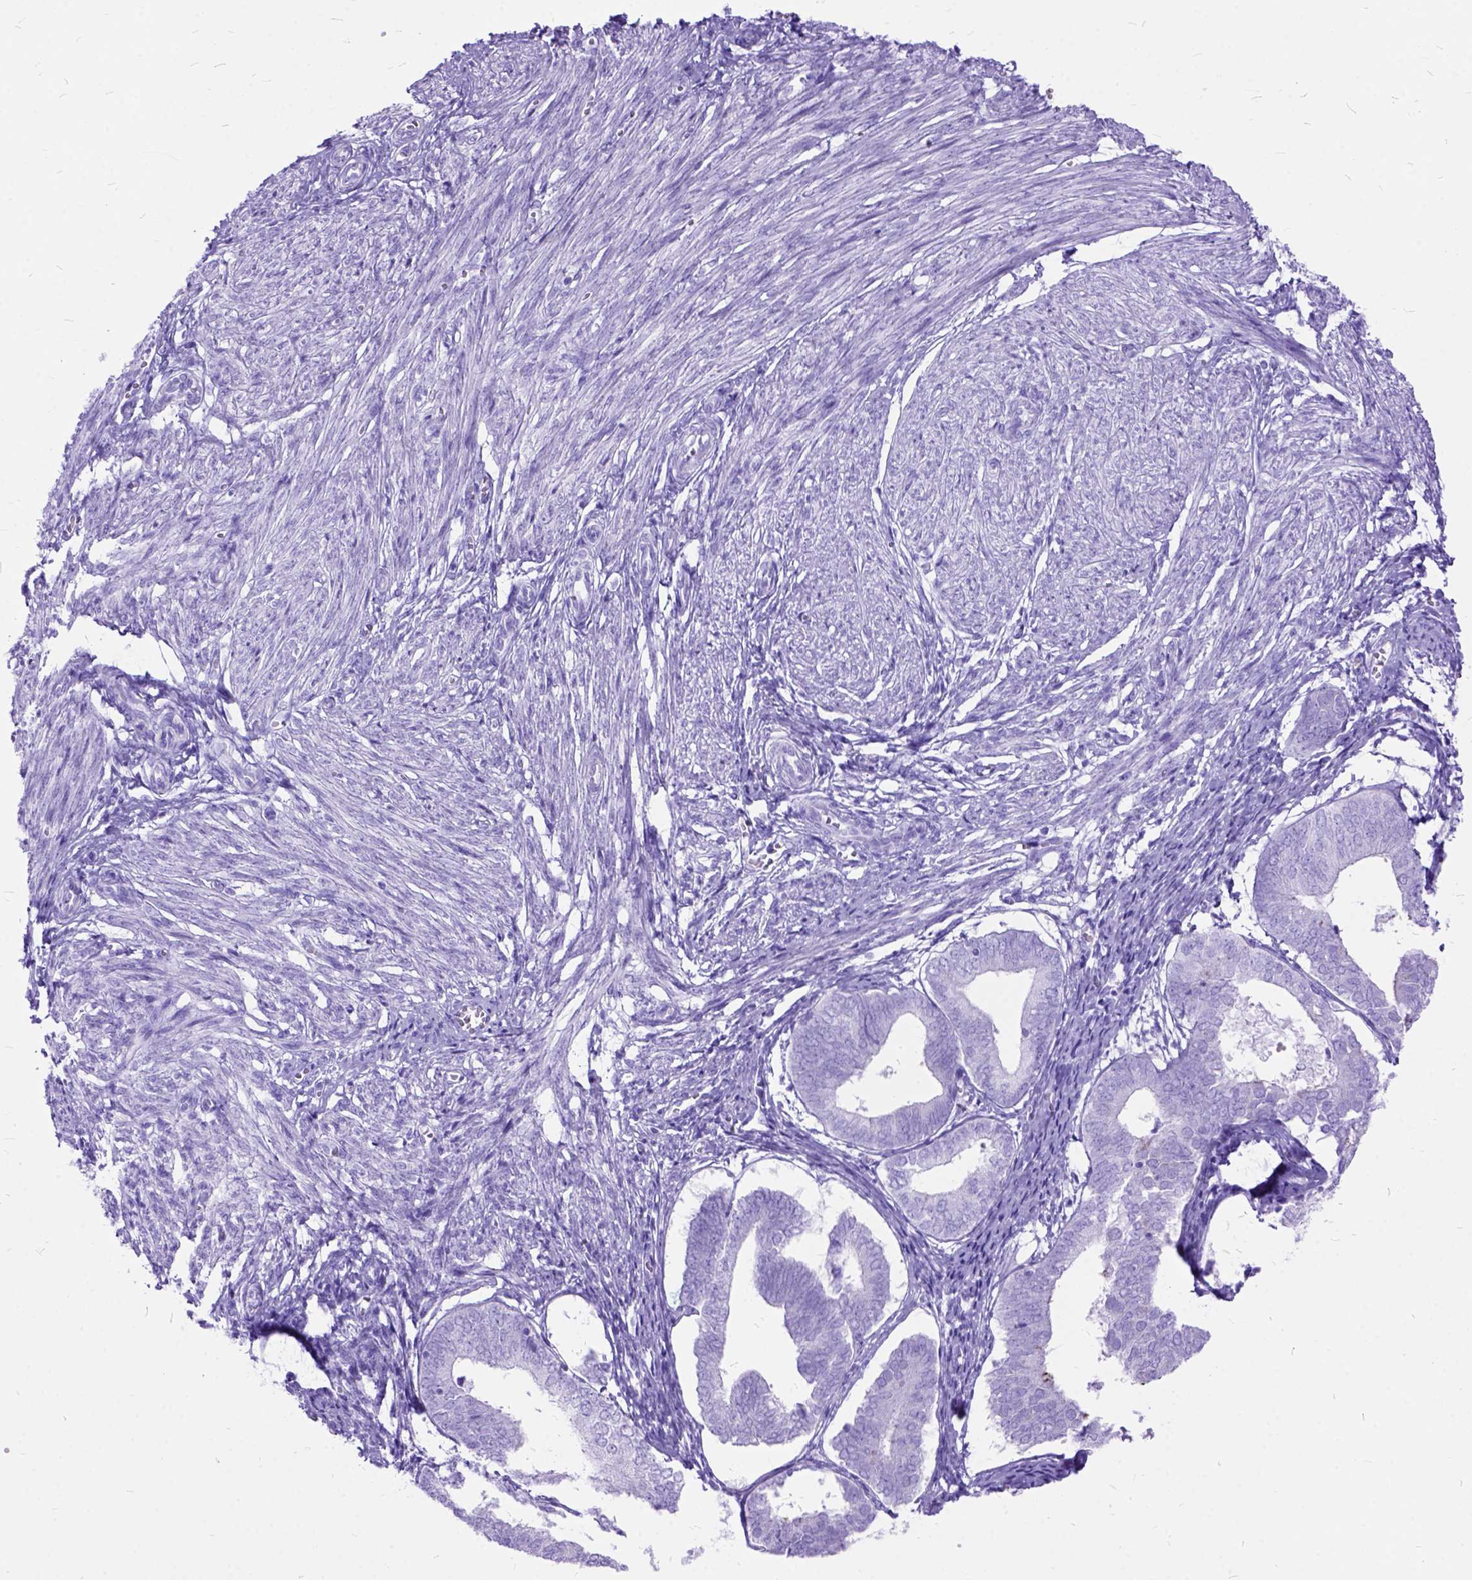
{"staining": {"intensity": "negative", "quantity": "none", "location": "none"}, "tissue": "endometrium", "cell_type": "Cells in endometrial stroma", "image_type": "normal", "snomed": [{"axis": "morphology", "description": "Normal tissue, NOS"}, {"axis": "topography", "description": "Endometrium"}], "caption": "High power microscopy photomicrograph of an immunohistochemistry micrograph of normal endometrium, revealing no significant positivity in cells in endometrial stroma. (DAB immunohistochemistry (IHC), high magnification).", "gene": "DNAH2", "patient": {"sex": "female", "age": 50}}